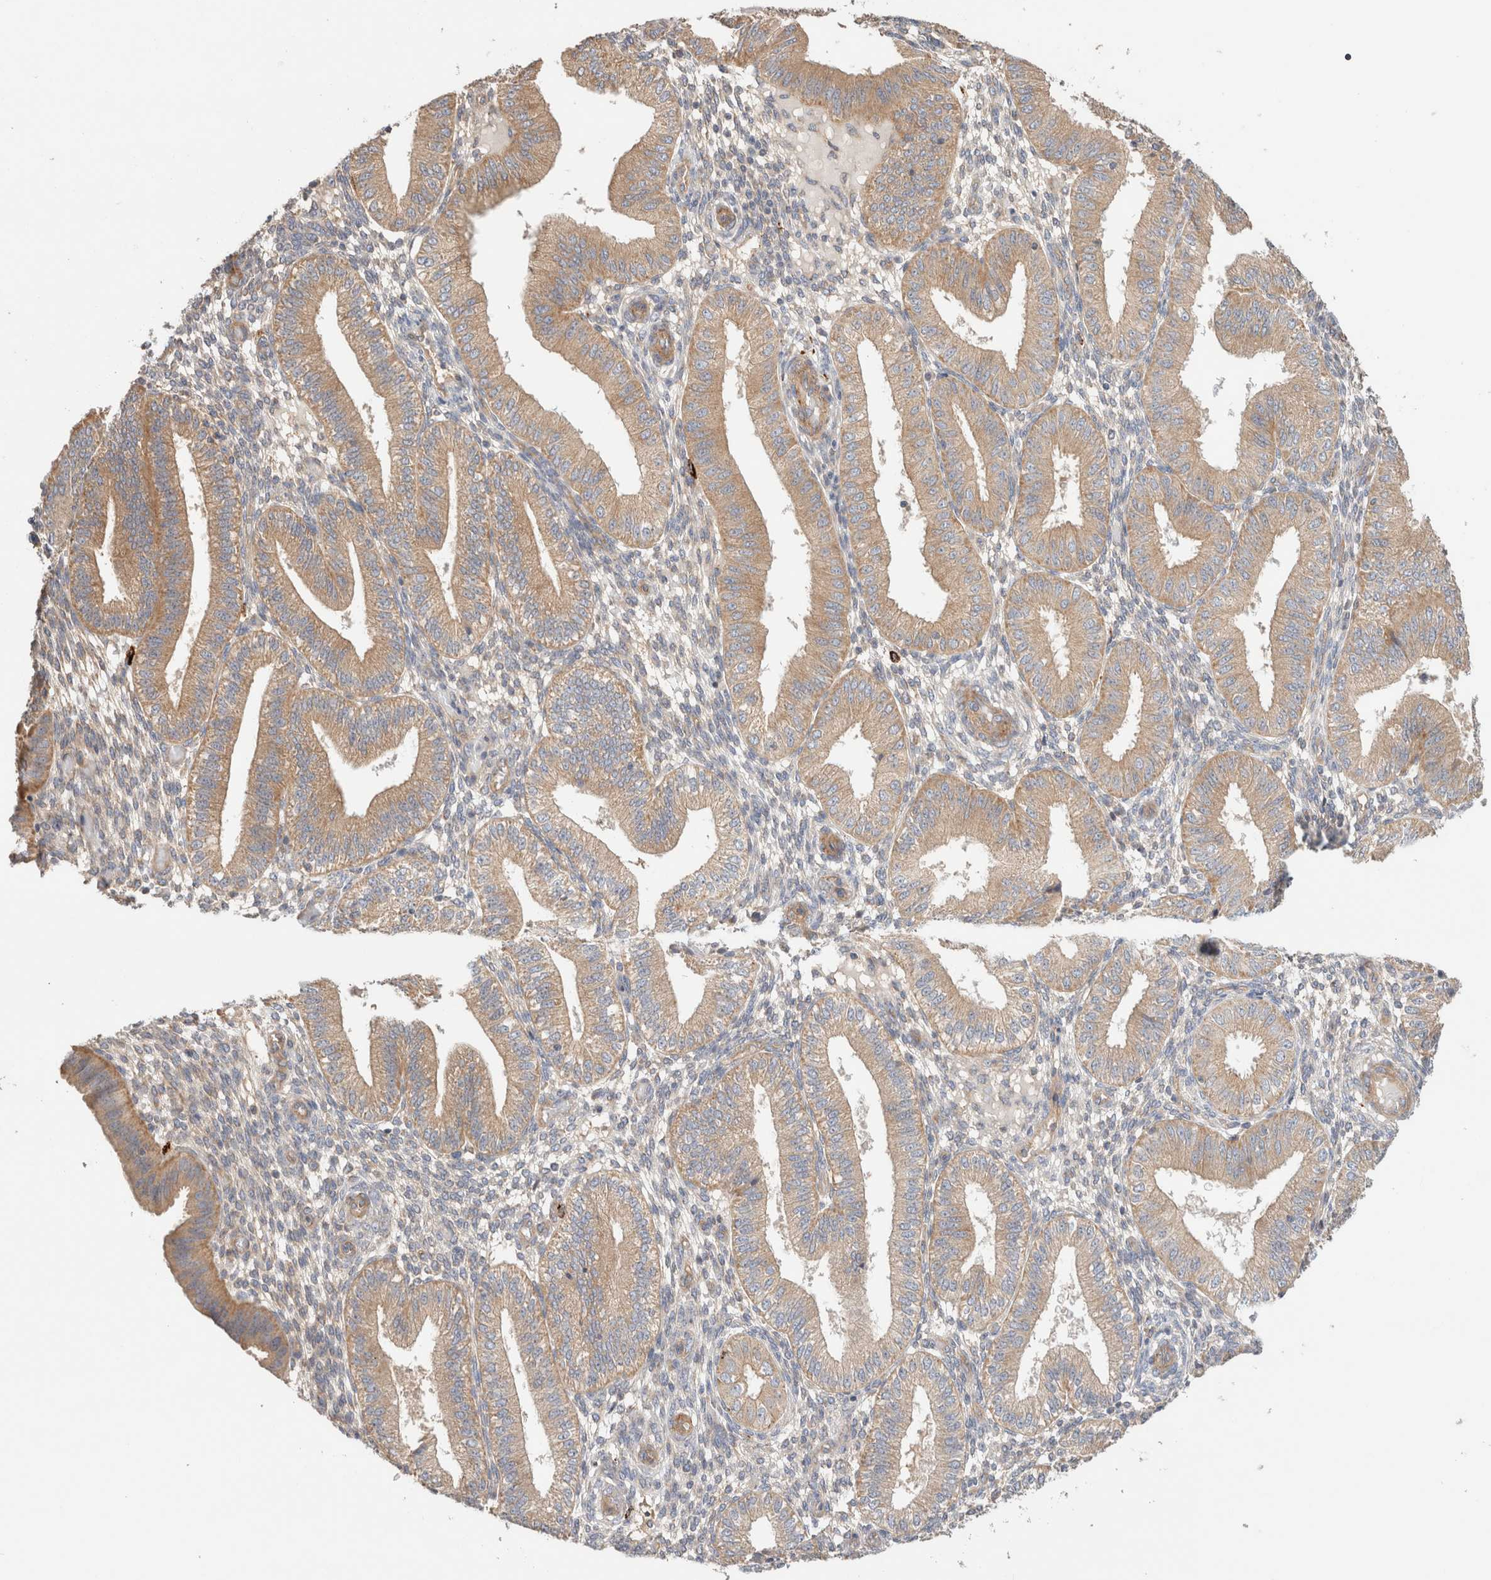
{"staining": {"intensity": "weak", "quantity": ">75%", "location": "cytoplasmic/membranous"}, "tissue": "endometrium", "cell_type": "Cells in endometrial stroma", "image_type": "normal", "snomed": [{"axis": "morphology", "description": "Normal tissue, NOS"}, {"axis": "topography", "description": "Endometrium"}], "caption": "Immunohistochemical staining of benign human endometrium demonstrates weak cytoplasmic/membranous protein positivity in approximately >75% of cells in endometrial stroma.", "gene": "B3GNTL1", "patient": {"sex": "female", "age": 39}}